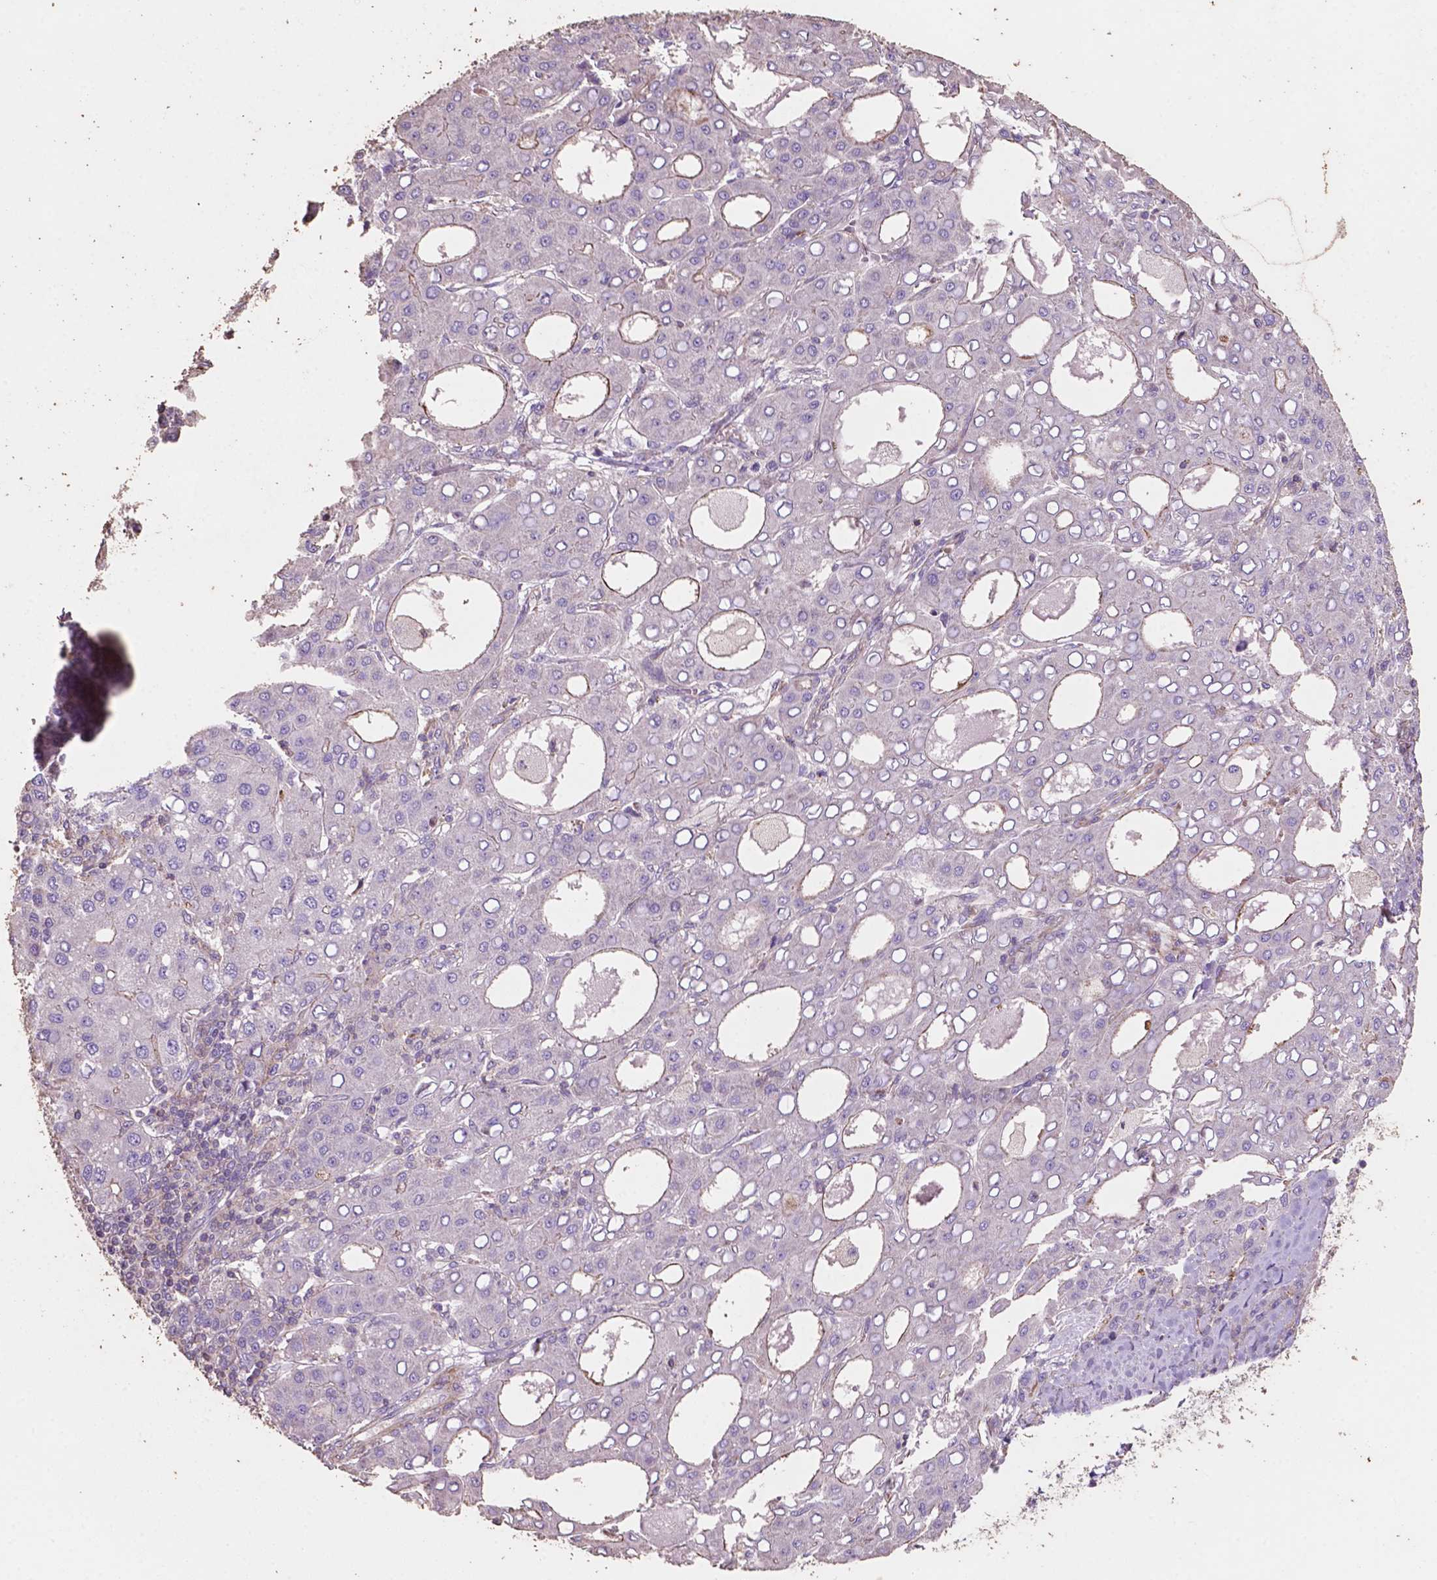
{"staining": {"intensity": "moderate", "quantity": "<25%", "location": "cytoplasmic/membranous"}, "tissue": "liver cancer", "cell_type": "Tumor cells", "image_type": "cancer", "snomed": [{"axis": "morphology", "description": "Carcinoma, Hepatocellular, NOS"}, {"axis": "topography", "description": "Liver"}], "caption": "Immunohistochemistry (IHC) of human hepatocellular carcinoma (liver) reveals low levels of moderate cytoplasmic/membranous positivity in about <25% of tumor cells. The protein of interest is shown in brown color, while the nuclei are stained blue.", "gene": "COMMD4", "patient": {"sex": "male", "age": 65}}